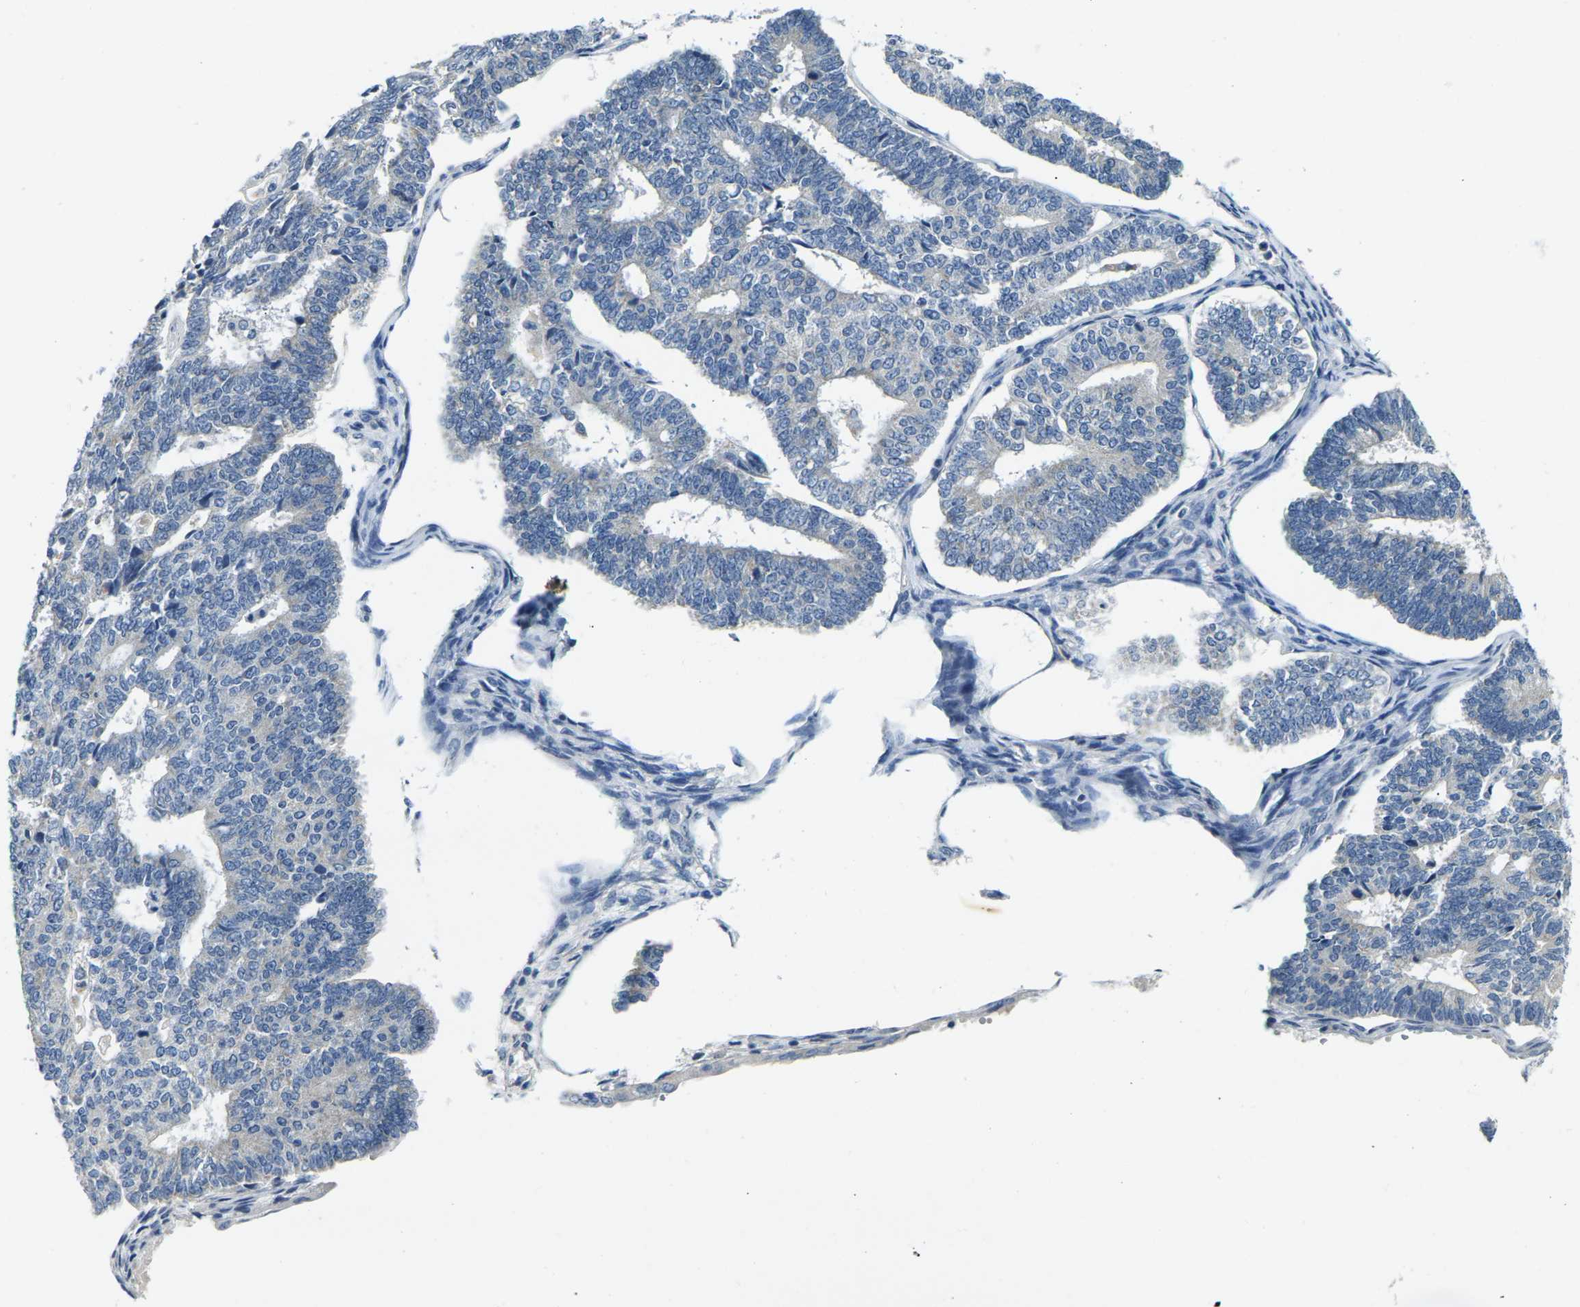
{"staining": {"intensity": "negative", "quantity": "none", "location": "none"}, "tissue": "endometrial cancer", "cell_type": "Tumor cells", "image_type": "cancer", "snomed": [{"axis": "morphology", "description": "Adenocarcinoma, NOS"}, {"axis": "topography", "description": "Endometrium"}], "caption": "Tumor cells show no significant positivity in adenocarcinoma (endometrial).", "gene": "SHISAL2B", "patient": {"sex": "female", "age": 70}}